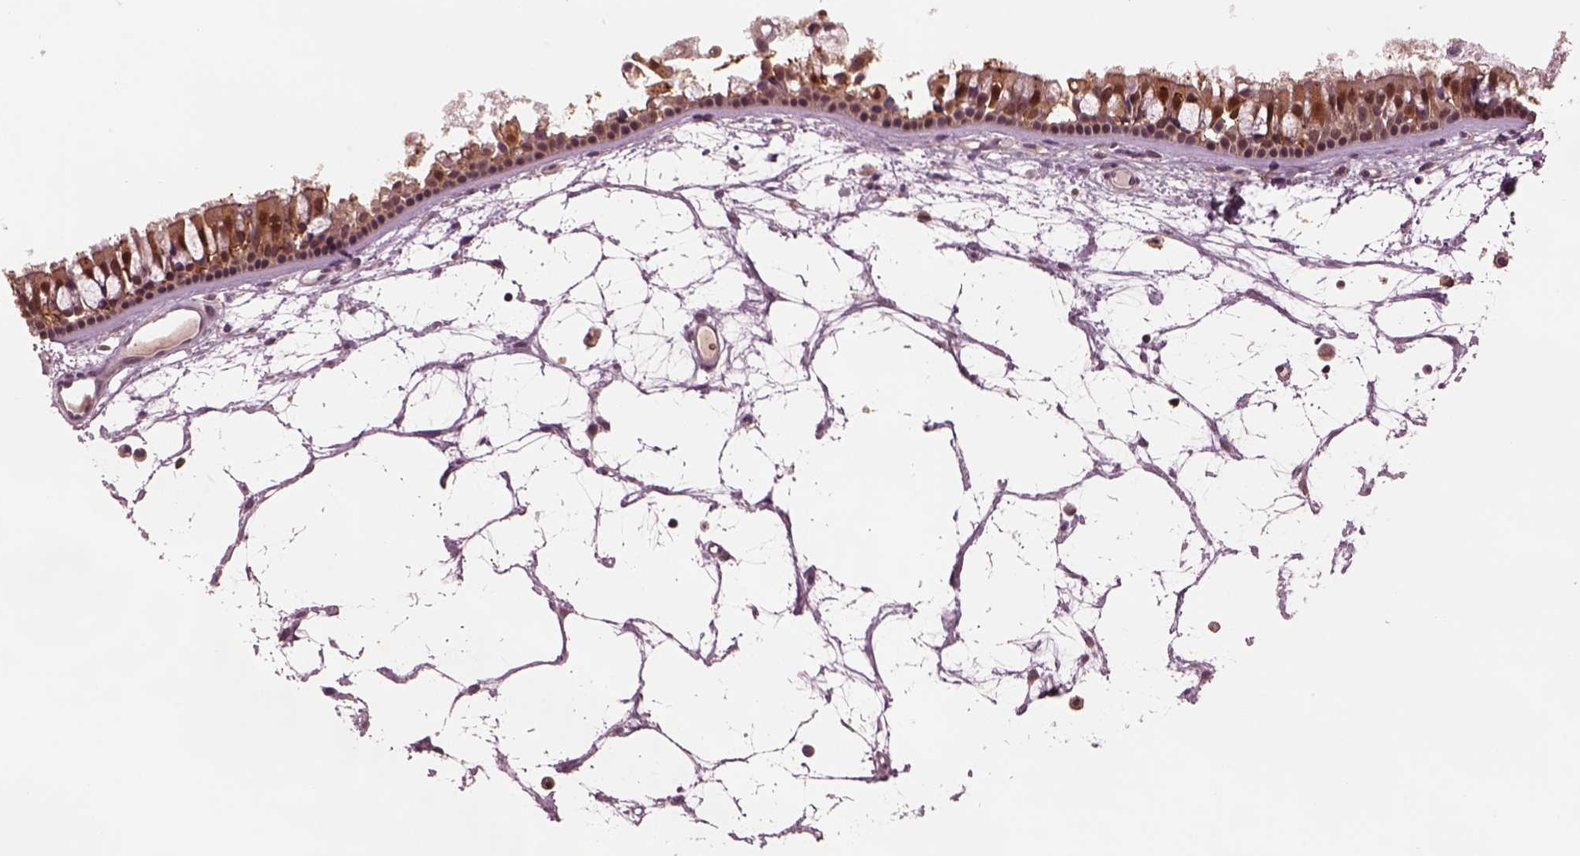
{"staining": {"intensity": "moderate", "quantity": "<25%", "location": "cytoplasmic/membranous,nuclear"}, "tissue": "nasopharynx", "cell_type": "Respiratory epithelial cells", "image_type": "normal", "snomed": [{"axis": "morphology", "description": "Normal tissue, NOS"}, {"axis": "topography", "description": "Nasopharynx"}], "caption": "The immunohistochemical stain labels moderate cytoplasmic/membranous,nuclear staining in respiratory epithelial cells of benign nasopharynx.", "gene": "SRI", "patient": {"sex": "female", "age": 68}}